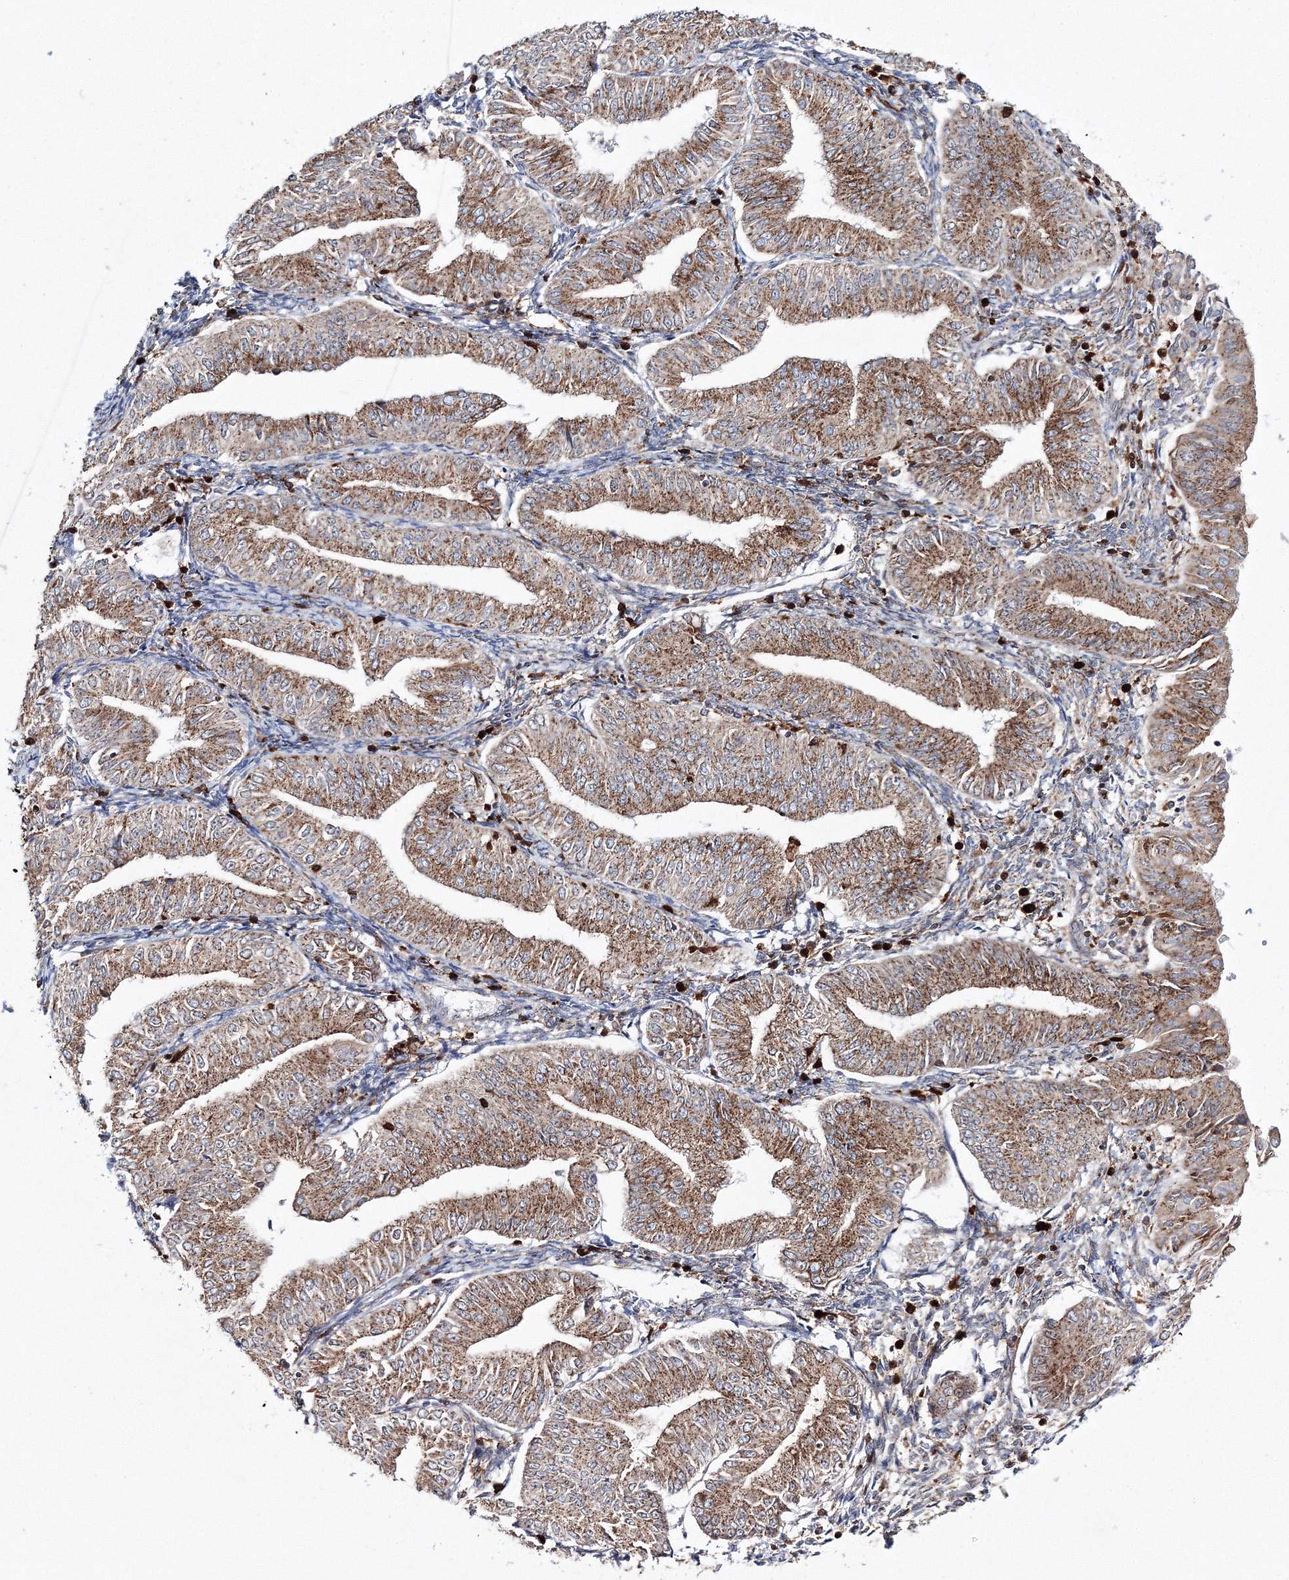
{"staining": {"intensity": "moderate", "quantity": ">75%", "location": "cytoplasmic/membranous"}, "tissue": "endometrial cancer", "cell_type": "Tumor cells", "image_type": "cancer", "snomed": [{"axis": "morphology", "description": "Normal tissue, NOS"}, {"axis": "morphology", "description": "Adenocarcinoma, NOS"}, {"axis": "topography", "description": "Endometrium"}], "caption": "Brown immunohistochemical staining in human endometrial cancer exhibits moderate cytoplasmic/membranous expression in approximately >75% of tumor cells.", "gene": "ARCN1", "patient": {"sex": "female", "age": 53}}